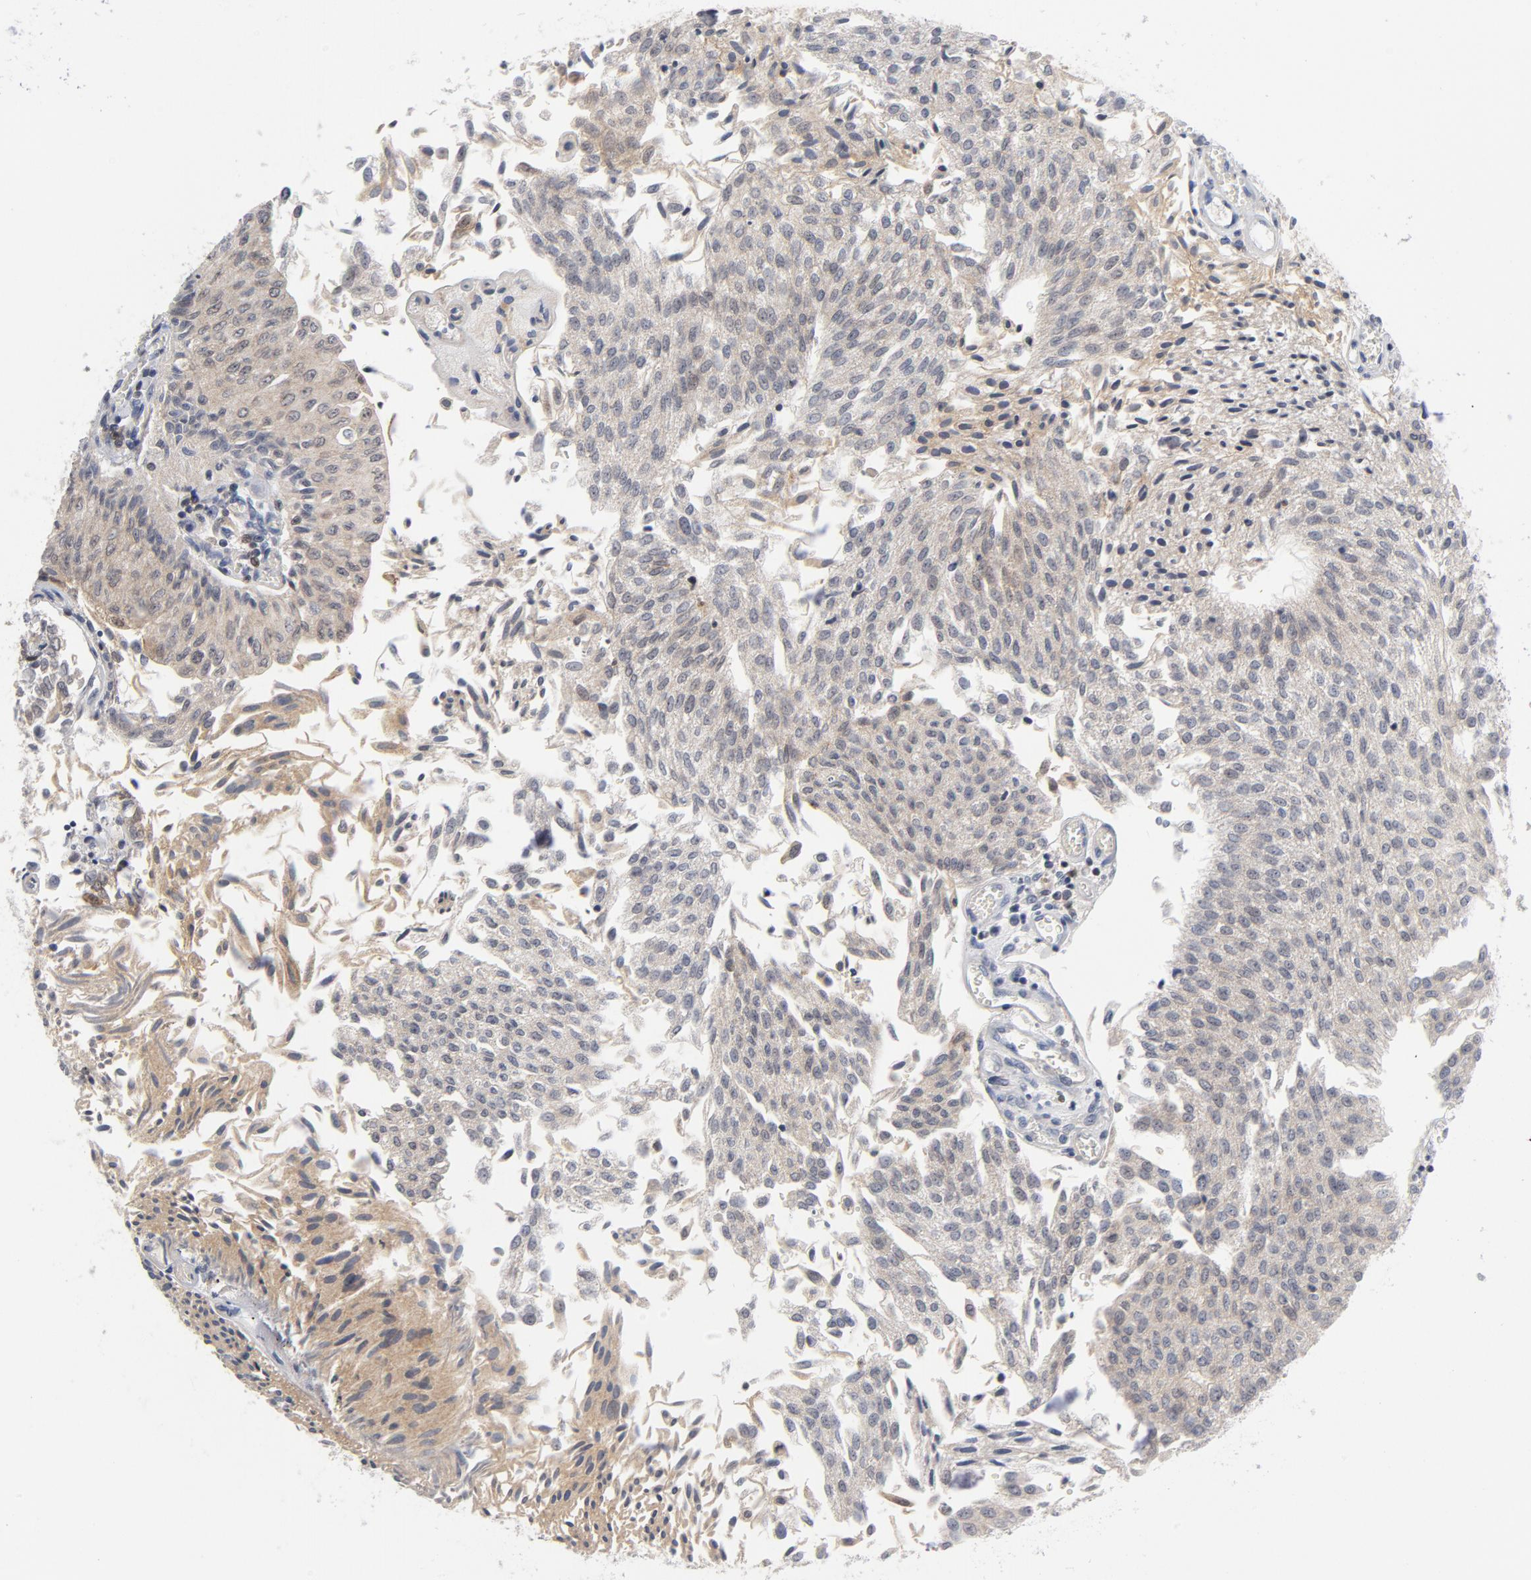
{"staining": {"intensity": "weak", "quantity": "25%-75%", "location": "cytoplasmic/membranous"}, "tissue": "urothelial cancer", "cell_type": "Tumor cells", "image_type": "cancer", "snomed": [{"axis": "morphology", "description": "Urothelial carcinoma, Low grade"}, {"axis": "topography", "description": "Urinary bladder"}], "caption": "This image displays urothelial carcinoma (low-grade) stained with IHC to label a protein in brown. The cytoplasmic/membranous of tumor cells show weak positivity for the protein. Nuclei are counter-stained blue.", "gene": "TRADD", "patient": {"sex": "male", "age": 86}}